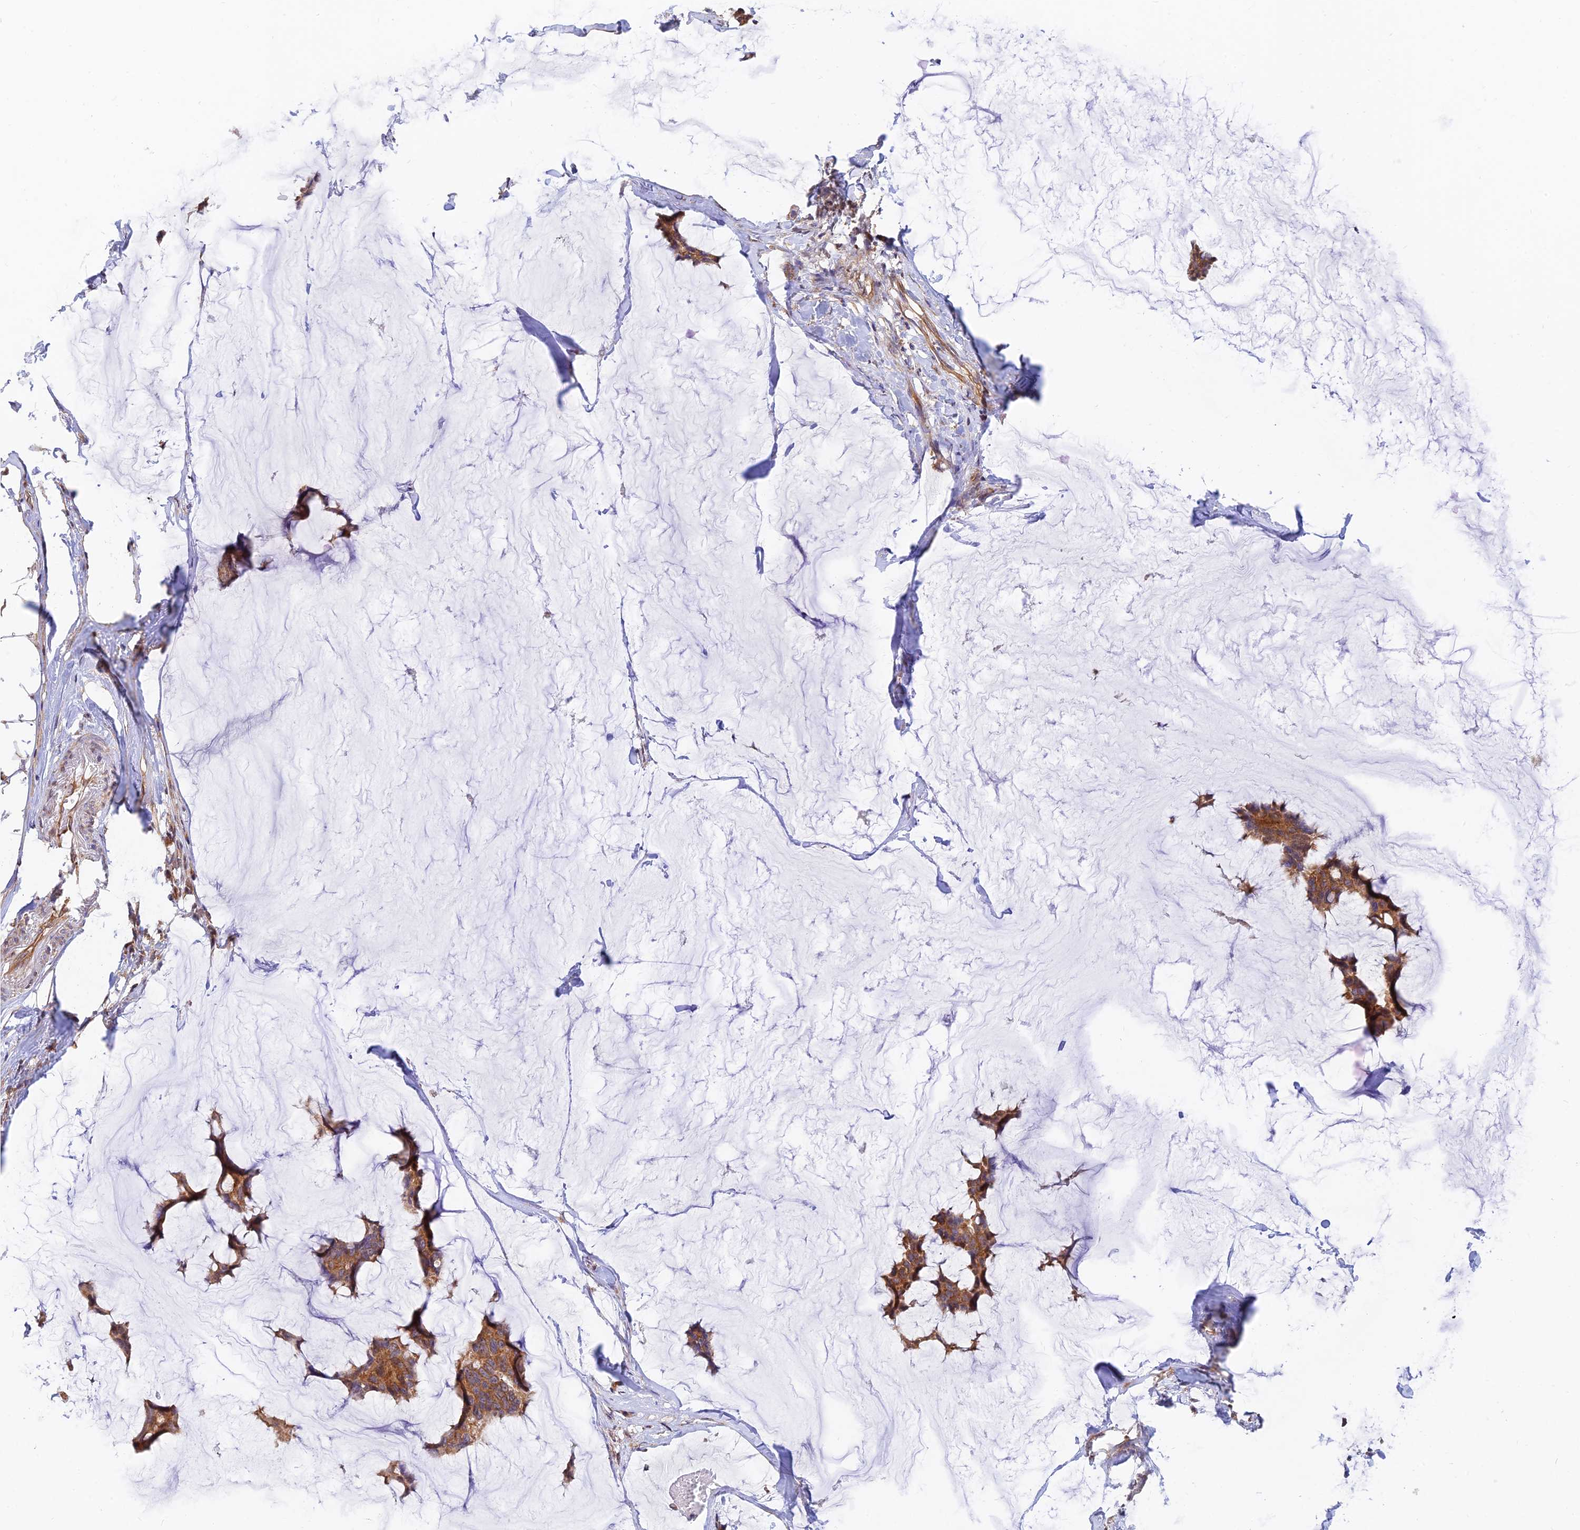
{"staining": {"intensity": "moderate", "quantity": ">75%", "location": "cytoplasmic/membranous"}, "tissue": "breast cancer", "cell_type": "Tumor cells", "image_type": "cancer", "snomed": [{"axis": "morphology", "description": "Duct carcinoma"}, {"axis": "topography", "description": "Breast"}], "caption": "This micrograph displays IHC staining of human breast cancer, with medium moderate cytoplasmic/membranous positivity in approximately >75% of tumor cells.", "gene": "WDR41", "patient": {"sex": "female", "age": 93}}